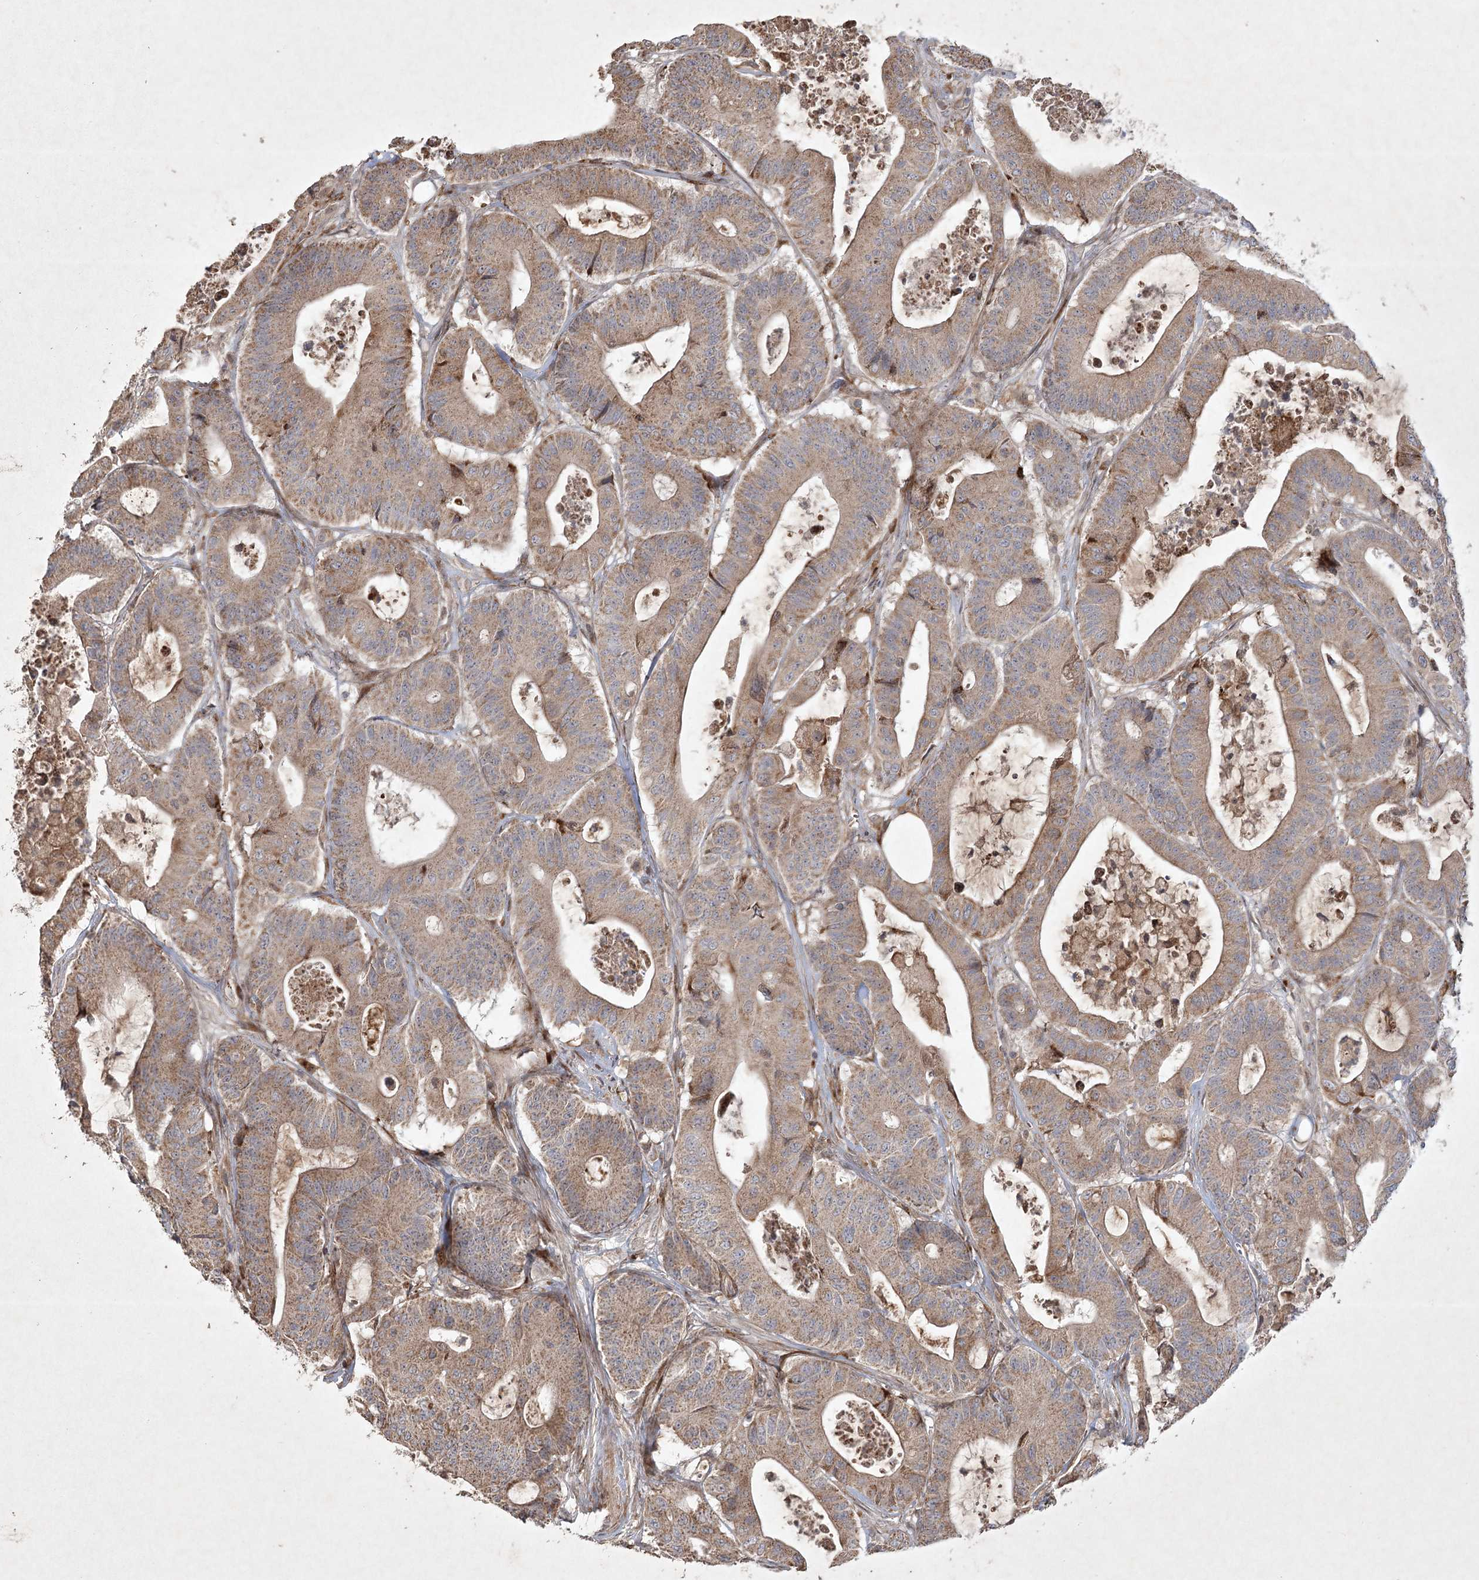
{"staining": {"intensity": "moderate", "quantity": ">75%", "location": "cytoplasmic/membranous"}, "tissue": "colorectal cancer", "cell_type": "Tumor cells", "image_type": "cancer", "snomed": [{"axis": "morphology", "description": "Adenocarcinoma, NOS"}, {"axis": "topography", "description": "Colon"}], "caption": "Immunohistochemistry (IHC) image of colorectal cancer (adenocarcinoma) stained for a protein (brown), which reveals medium levels of moderate cytoplasmic/membranous staining in about >75% of tumor cells.", "gene": "KBTBD4", "patient": {"sex": "female", "age": 84}}